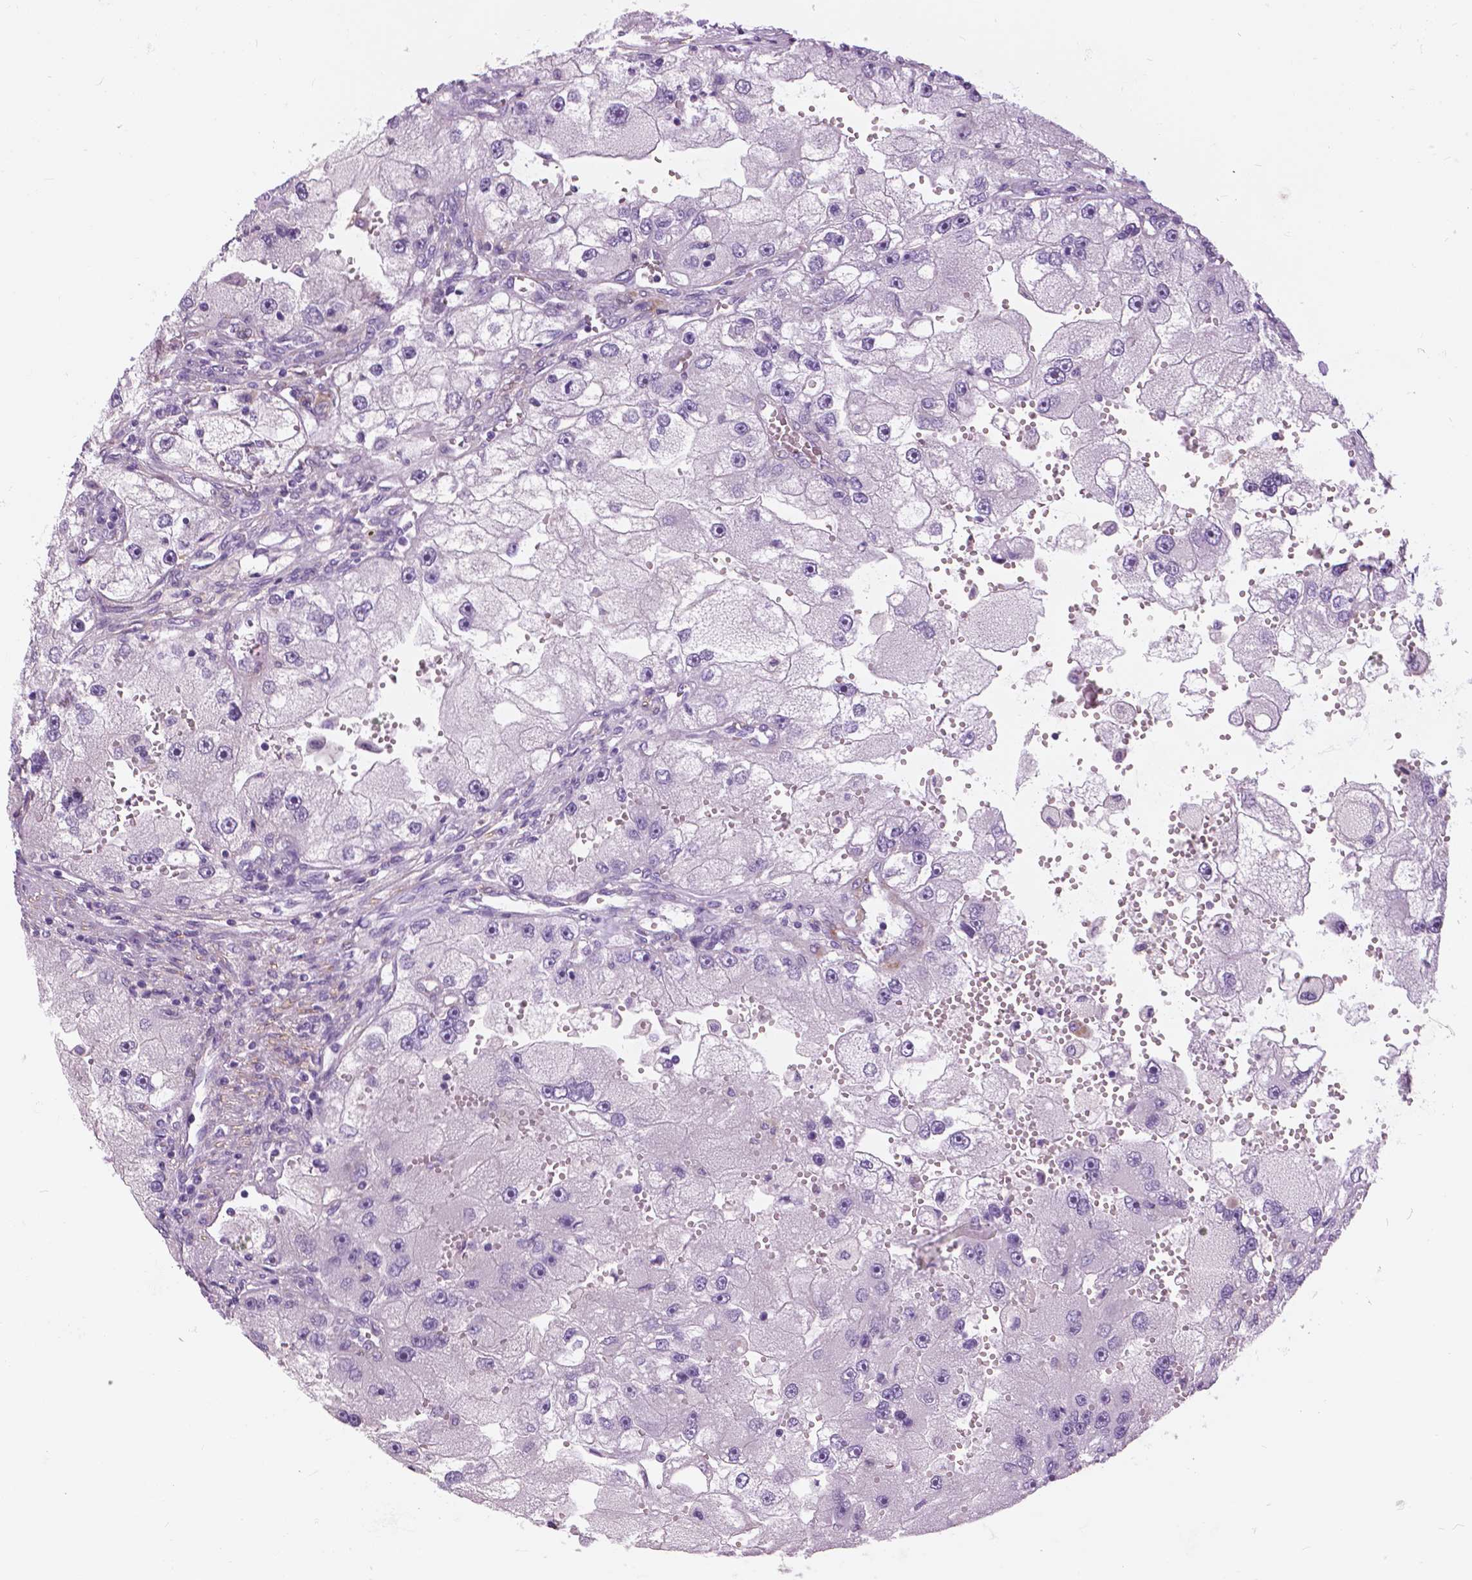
{"staining": {"intensity": "negative", "quantity": "none", "location": "none"}, "tissue": "renal cancer", "cell_type": "Tumor cells", "image_type": "cancer", "snomed": [{"axis": "morphology", "description": "Adenocarcinoma, NOS"}, {"axis": "topography", "description": "Kidney"}], "caption": "This is a photomicrograph of immunohistochemistry (IHC) staining of adenocarcinoma (renal), which shows no positivity in tumor cells.", "gene": "SERPINI1", "patient": {"sex": "male", "age": 63}}